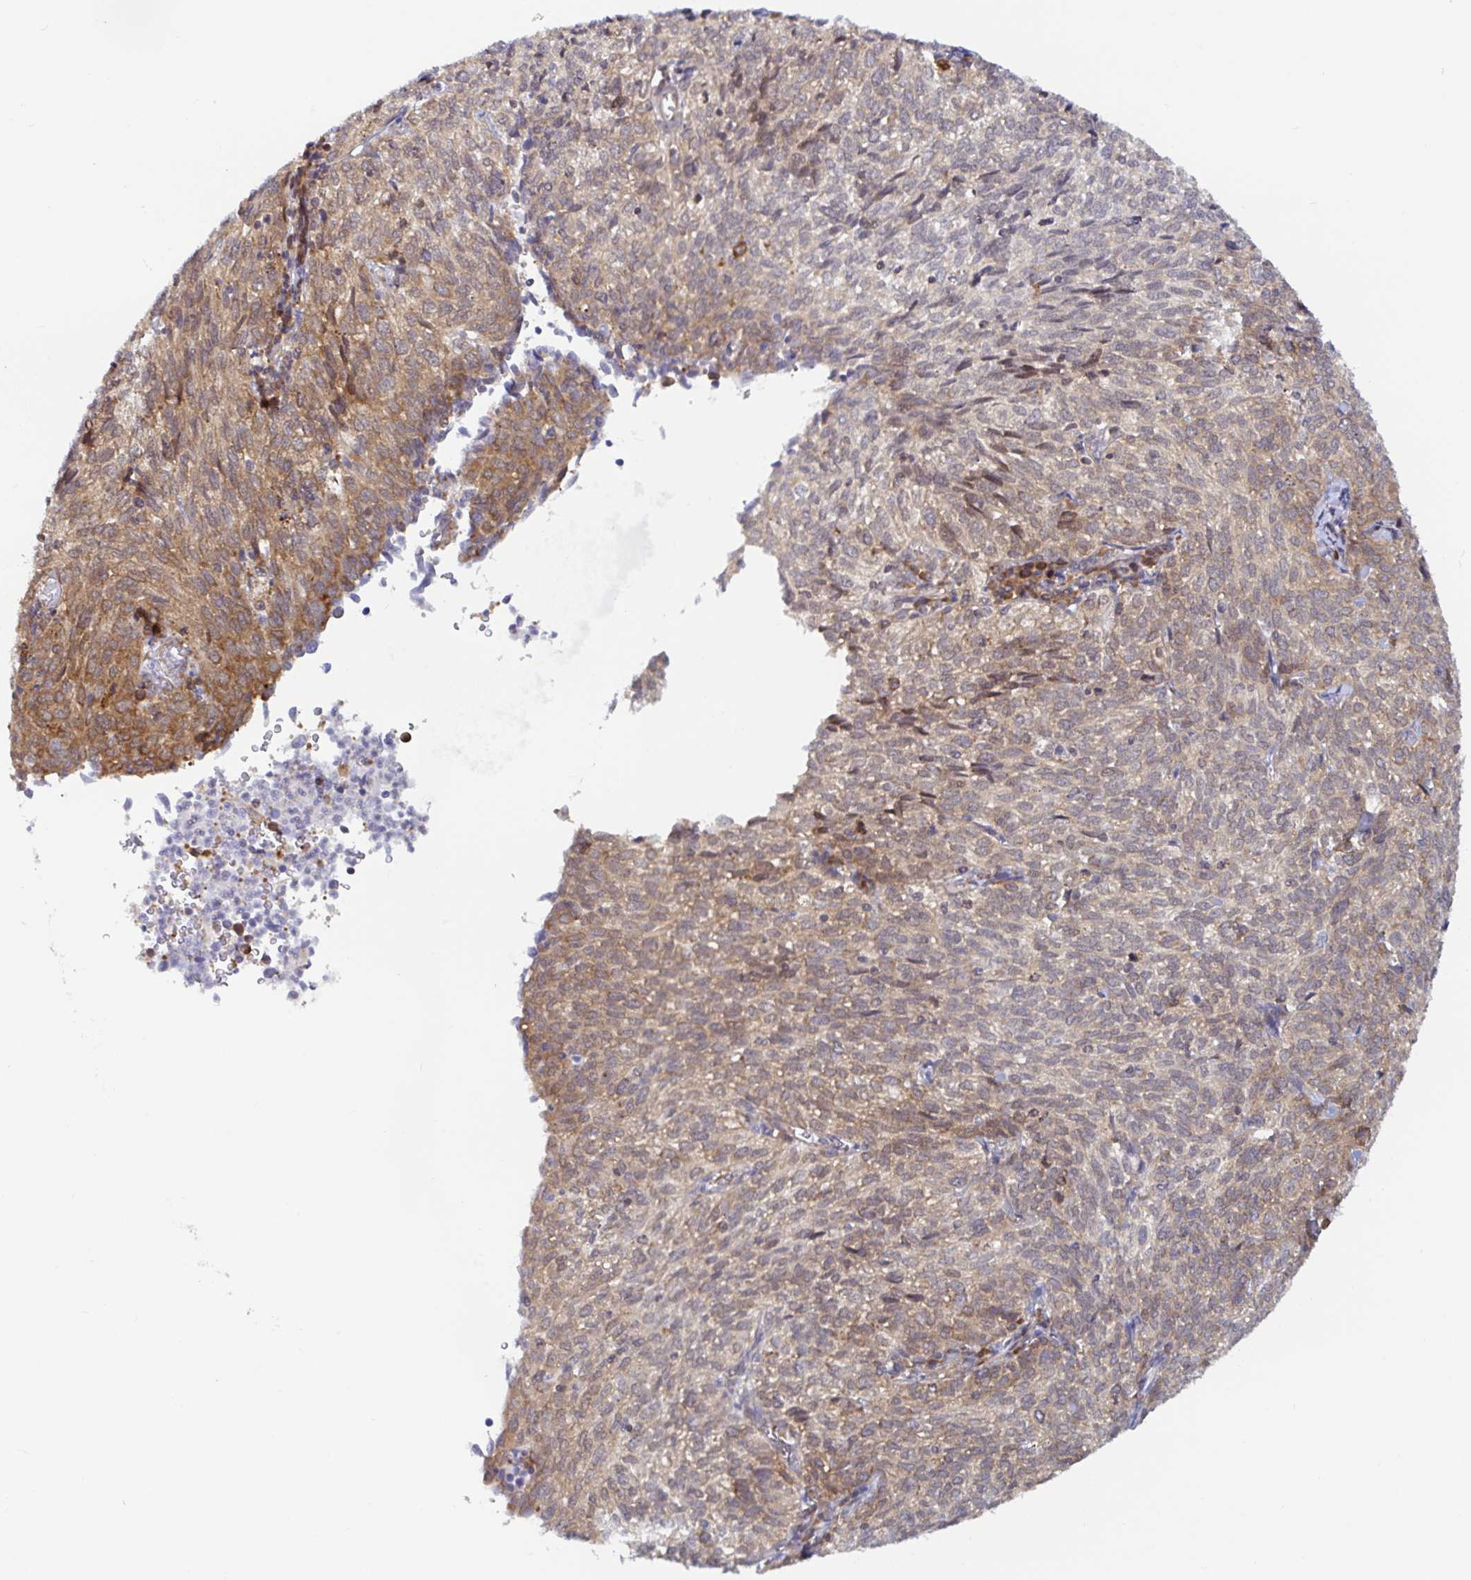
{"staining": {"intensity": "moderate", "quantity": ">75%", "location": "cytoplasmic/membranous"}, "tissue": "cervical cancer", "cell_type": "Tumor cells", "image_type": "cancer", "snomed": [{"axis": "morphology", "description": "Normal tissue, NOS"}, {"axis": "morphology", "description": "Squamous cell carcinoma, NOS"}, {"axis": "topography", "description": "Vagina"}, {"axis": "topography", "description": "Cervix"}], "caption": "Tumor cells exhibit medium levels of moderate cytoplasmic/membranous staining in approximately >75% of cells in cervical cancer (squamous cell carcinoma).", "gene": "LARP1", "patient": {"sex": "female", "age": 45}}